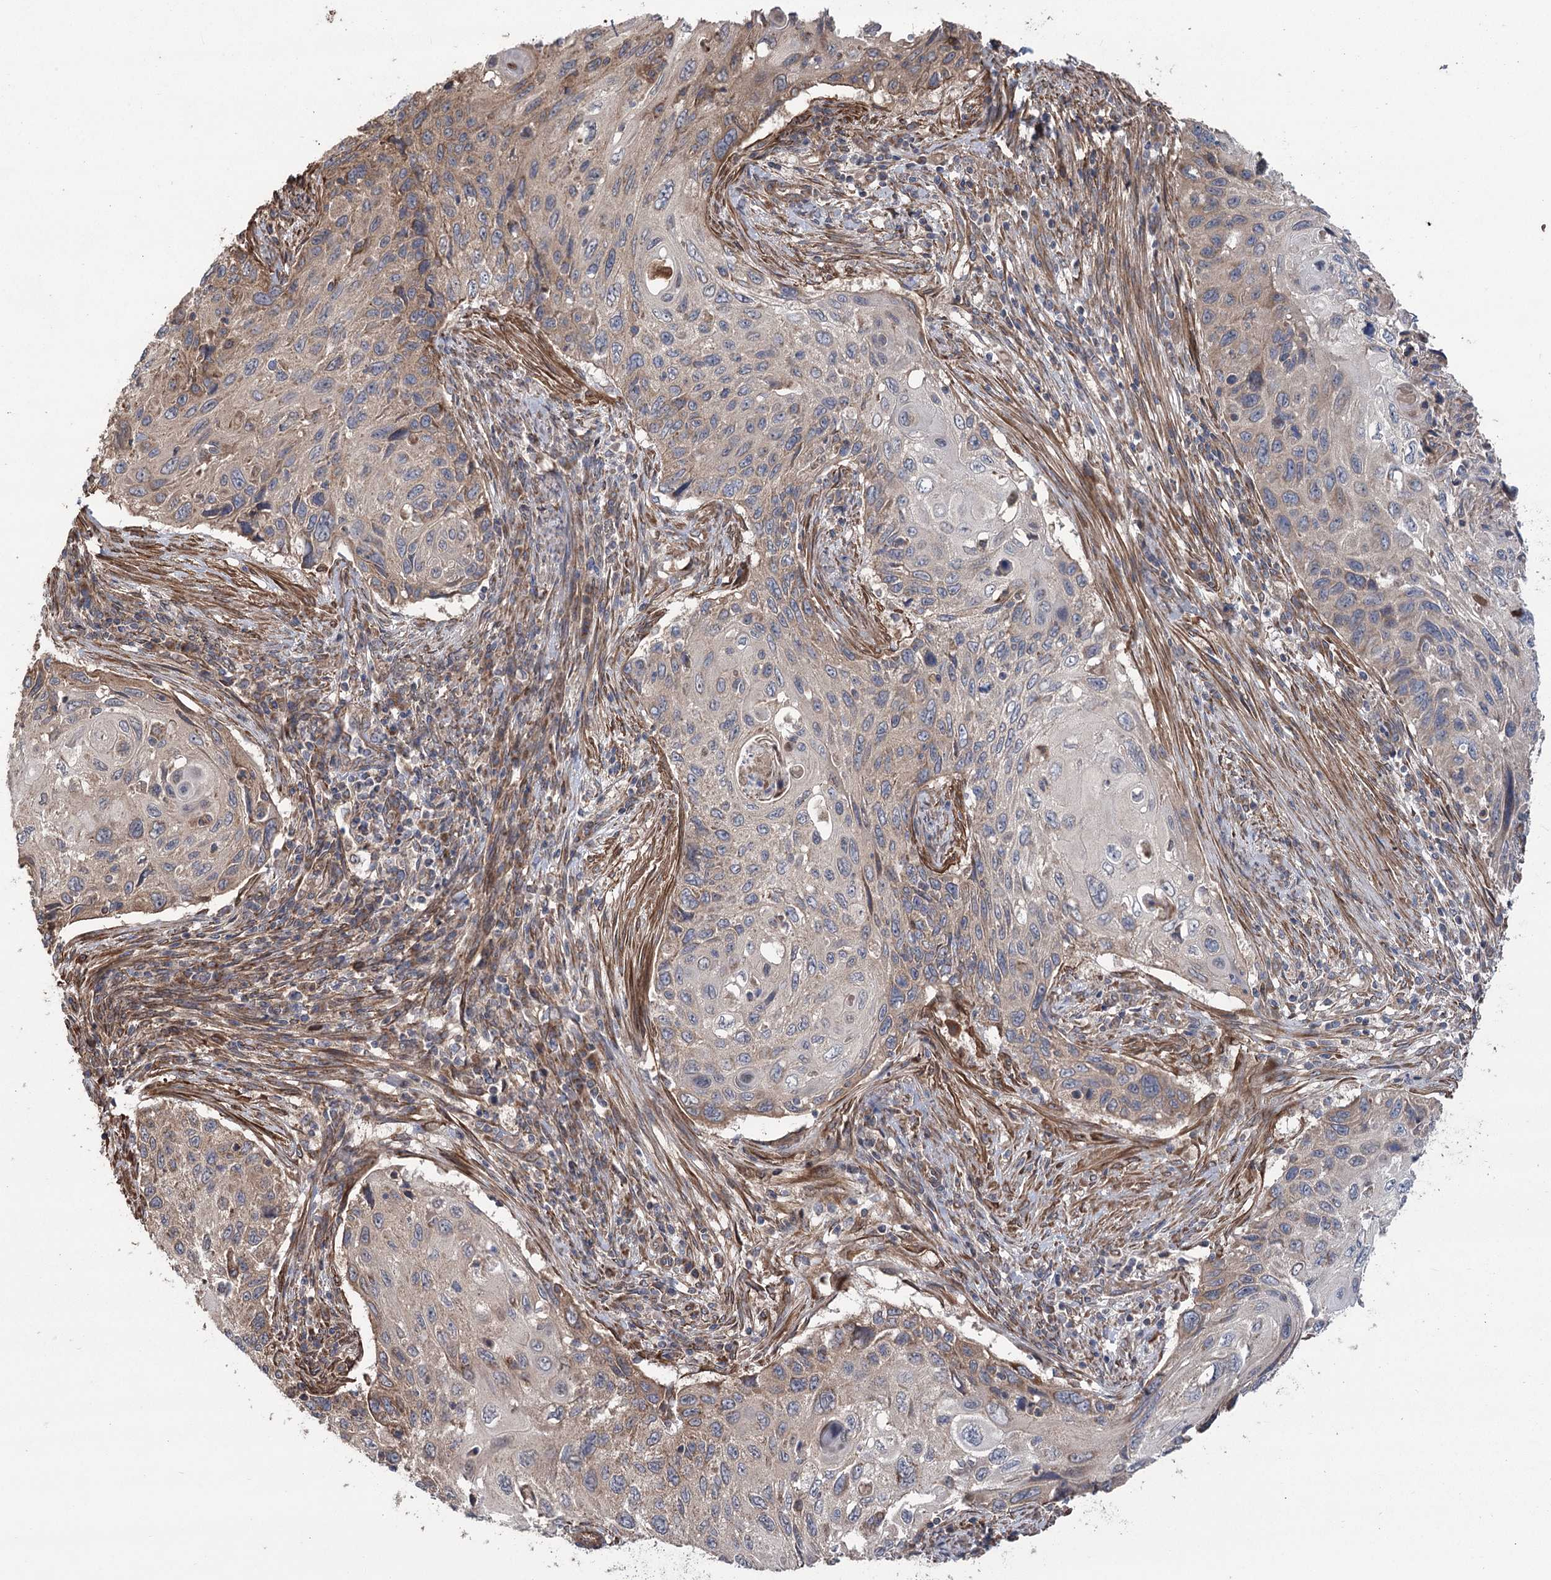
{"staining": {"intensity": "weak", "quantity": "25%-75%", "location": "cytoplasmic/membranous"}, "tissue": "cervical cancer", "cell_type": "Tumor cells", "image_type": "cancer", "snomed": [{"axis": "morphology", "description": "Squamous cell carcinoma, NOS"}, {"axis": "topography", "description": "Cervix"}], "caption": "A high-resolution image shows IHC staining of squamous cell carcinoma (cervical), which displays weak cytoplasmic/membranous expression in about 25%-75% of tumor cells.", "gene": "RWDD4", "patient": {"sex": "female", "age": 70}}